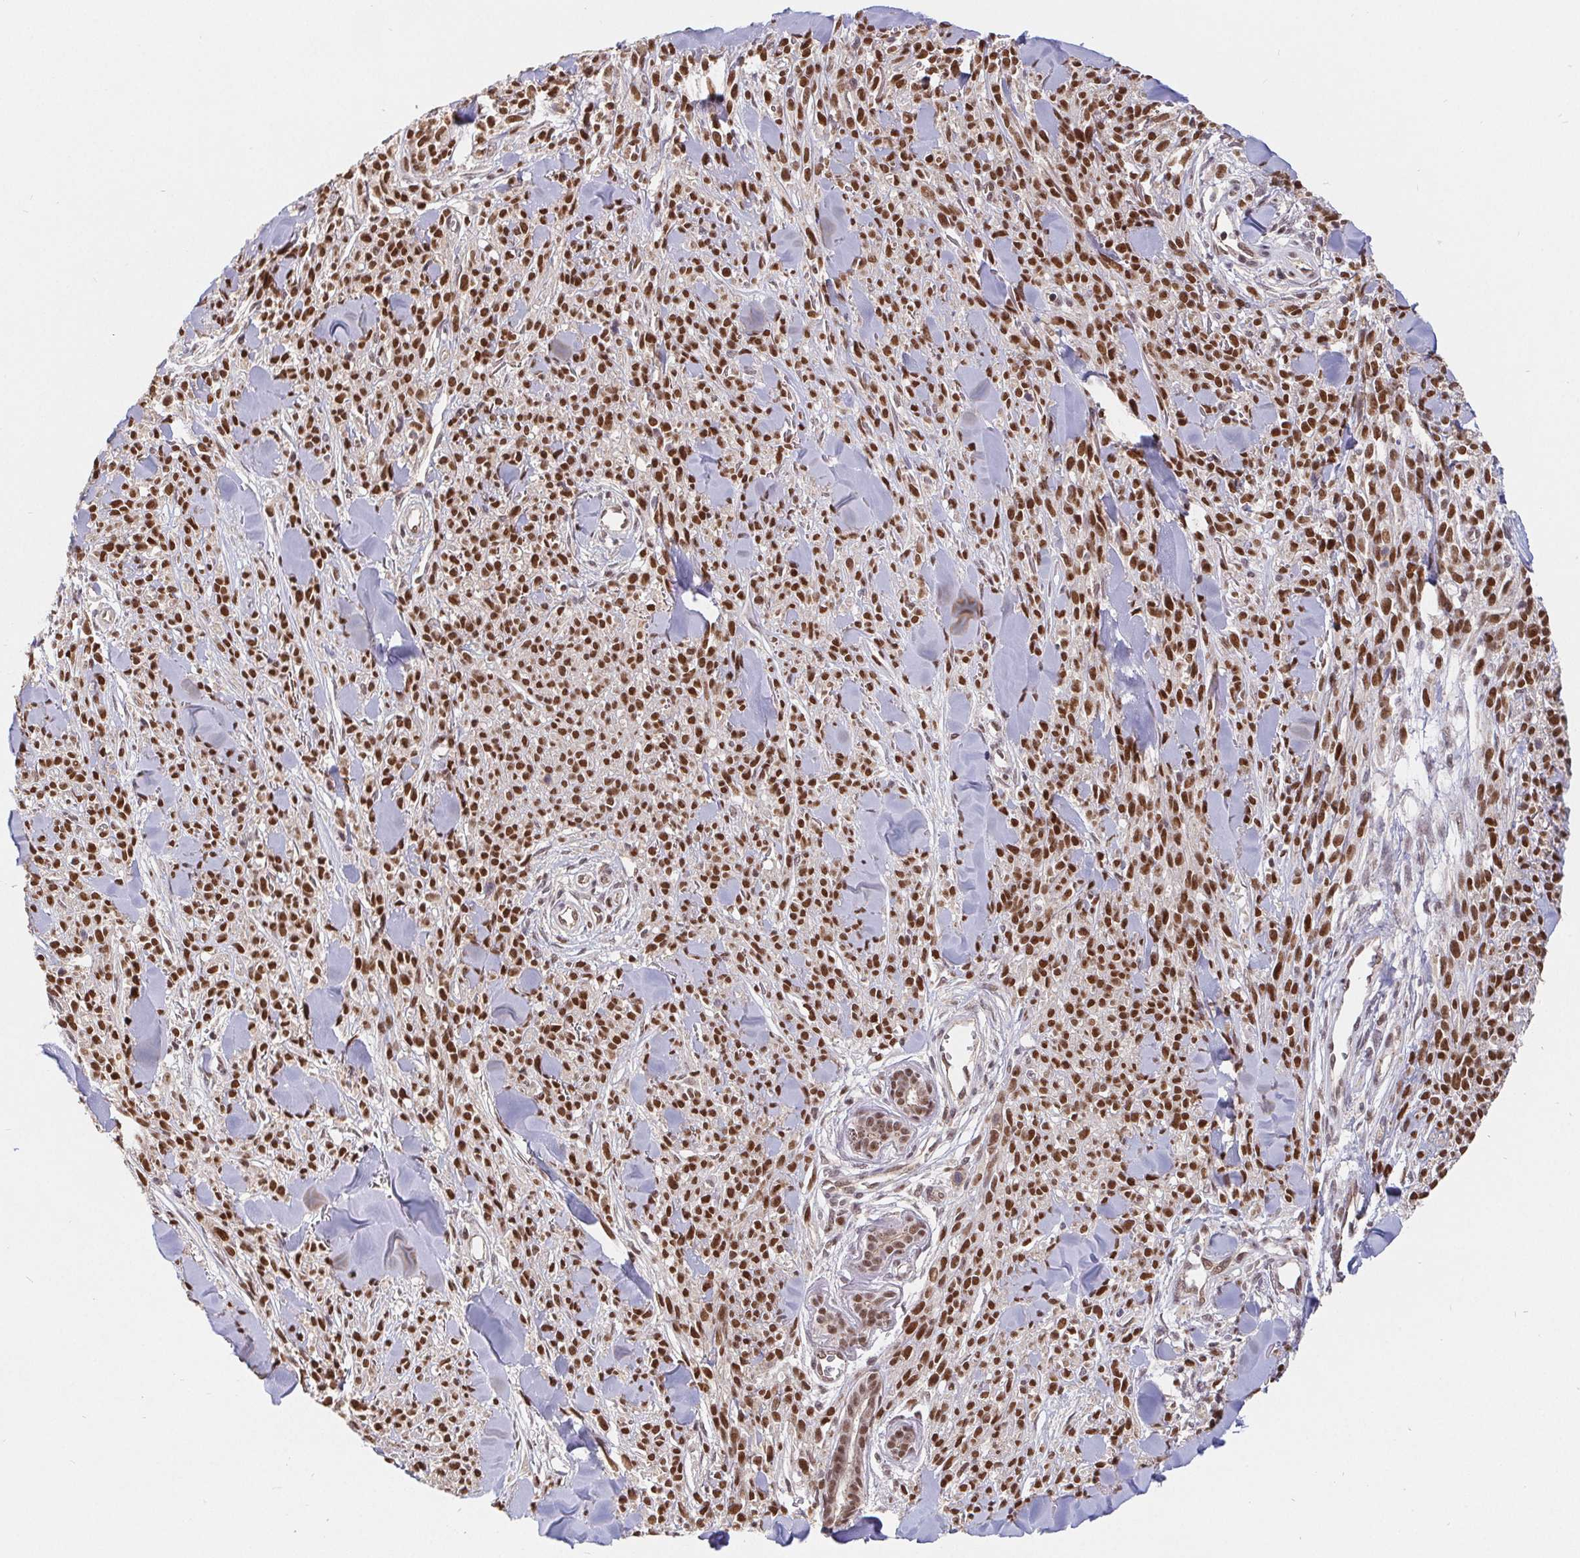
{"staining": {"intensity": "strong", "quantity": ">75%", "location": "nuclear"}, "tissue": "melanoma", "cell_type": "Tumor cells", "image_type": "cancer", "snomed": [{"axis": "morphology", "description": "Malignant melanoma, NOS"}, {"axis": "topography", "description": "Skin"}, {"axis": "topography", "description": "Skin of trunk"}], "caption": "Melanoma tissue displays strong nuclear expression in about >75% of tumor cells, visualized by immunohistochemistry.", "gene": "POU2F1", "patient": {"sex": "male", "age": 74}}